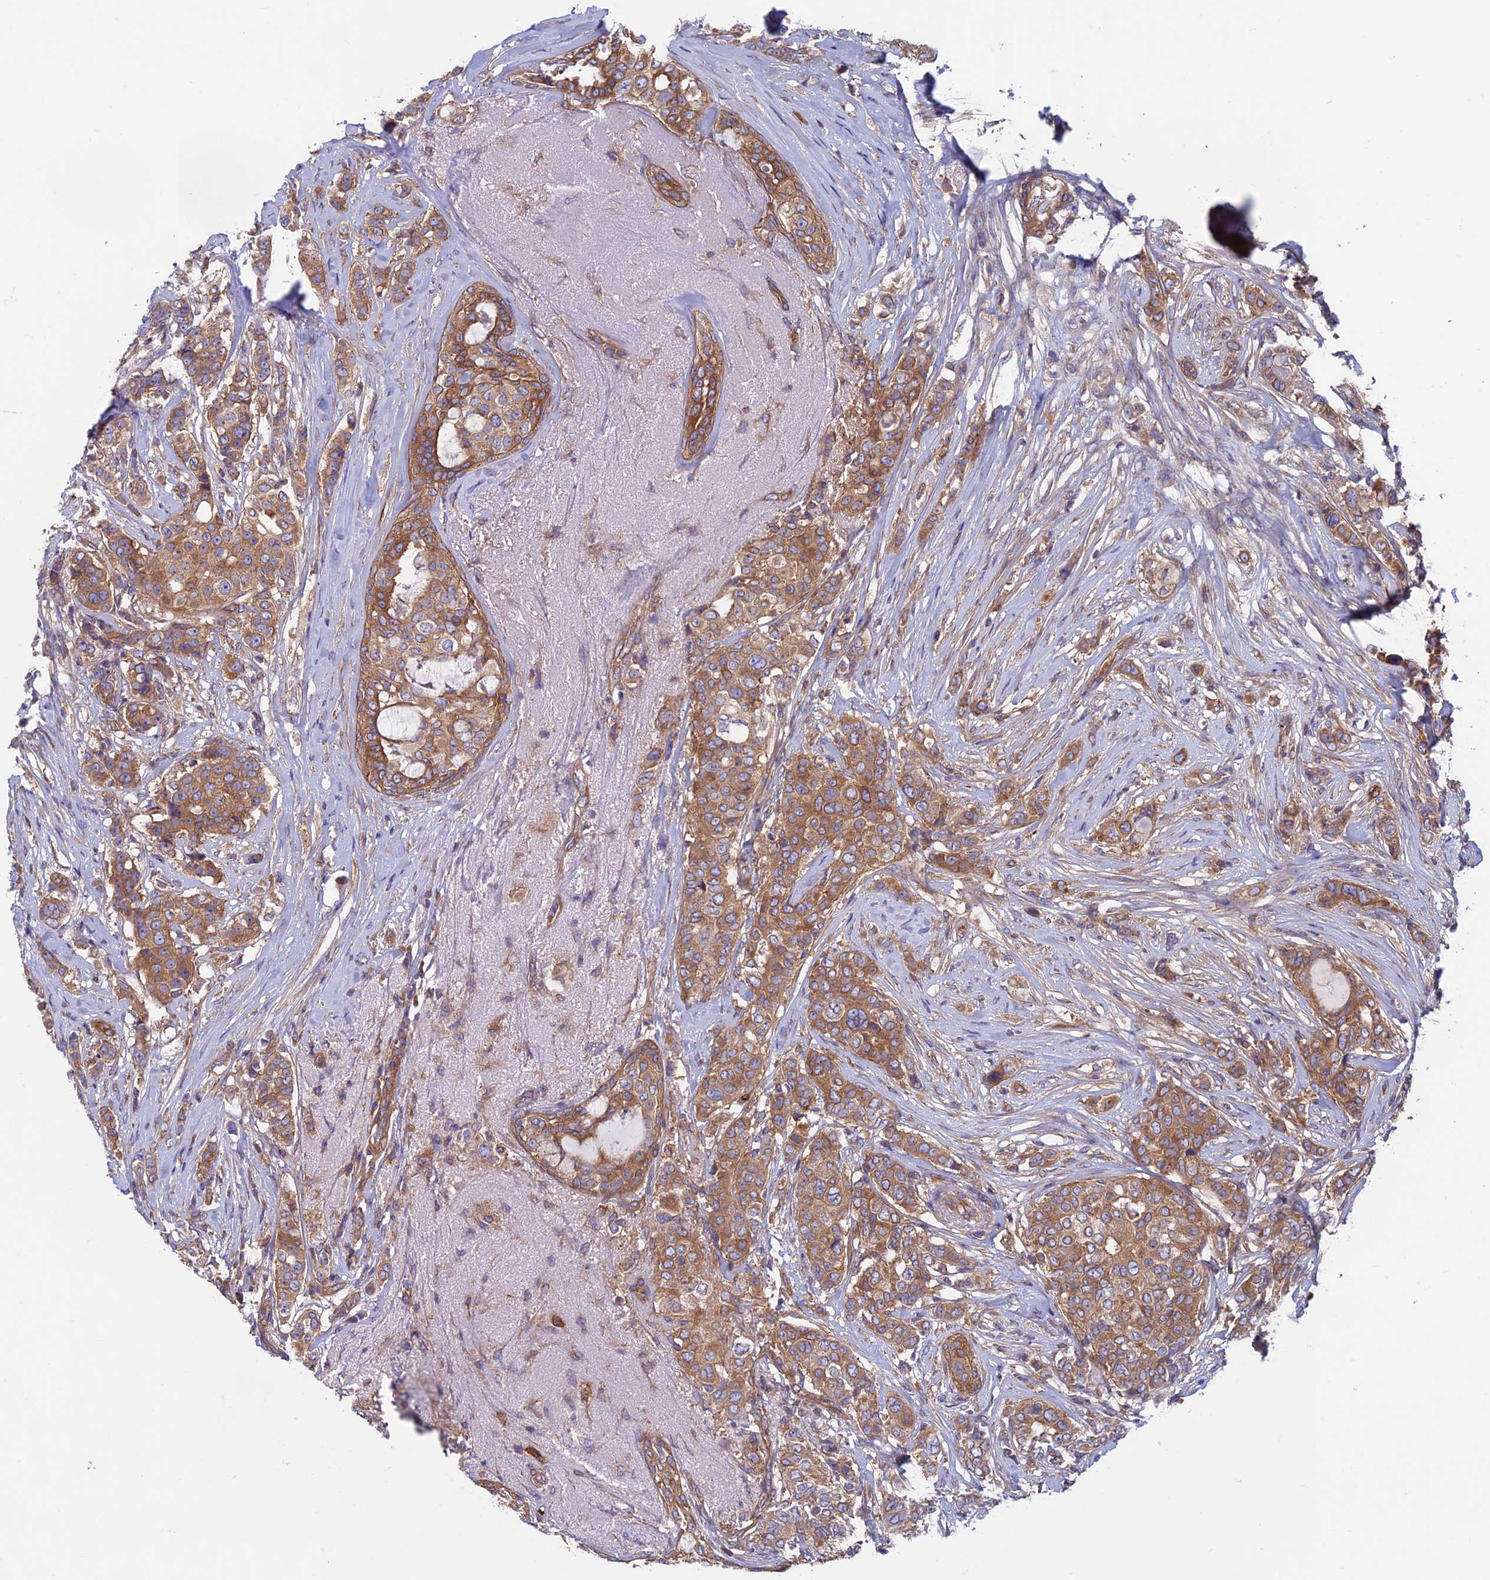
{"staining": {"intensity": "moderate", "quantity": ">75%", "location": "cytoplasmic/membranous"}, "tissue": "breast cancer", "cell_type": "Tumor cells", "image_type": "cancer", "snomed": [{"axis": "morphology", "description": "Lobular carcinoma"}, {"axis": "topography", "description": "Breast"}], "caption": "Breast cancer stained with DAB IHC exhibits medium levels of moderate cytoplasmic/membranous staining in approximately >75% of tumor cells. Ihc stains the protein in brown and the nuclei are stained blue.", "gene": "DNM1L", "patient": {"sex": "female", "age": 51}}